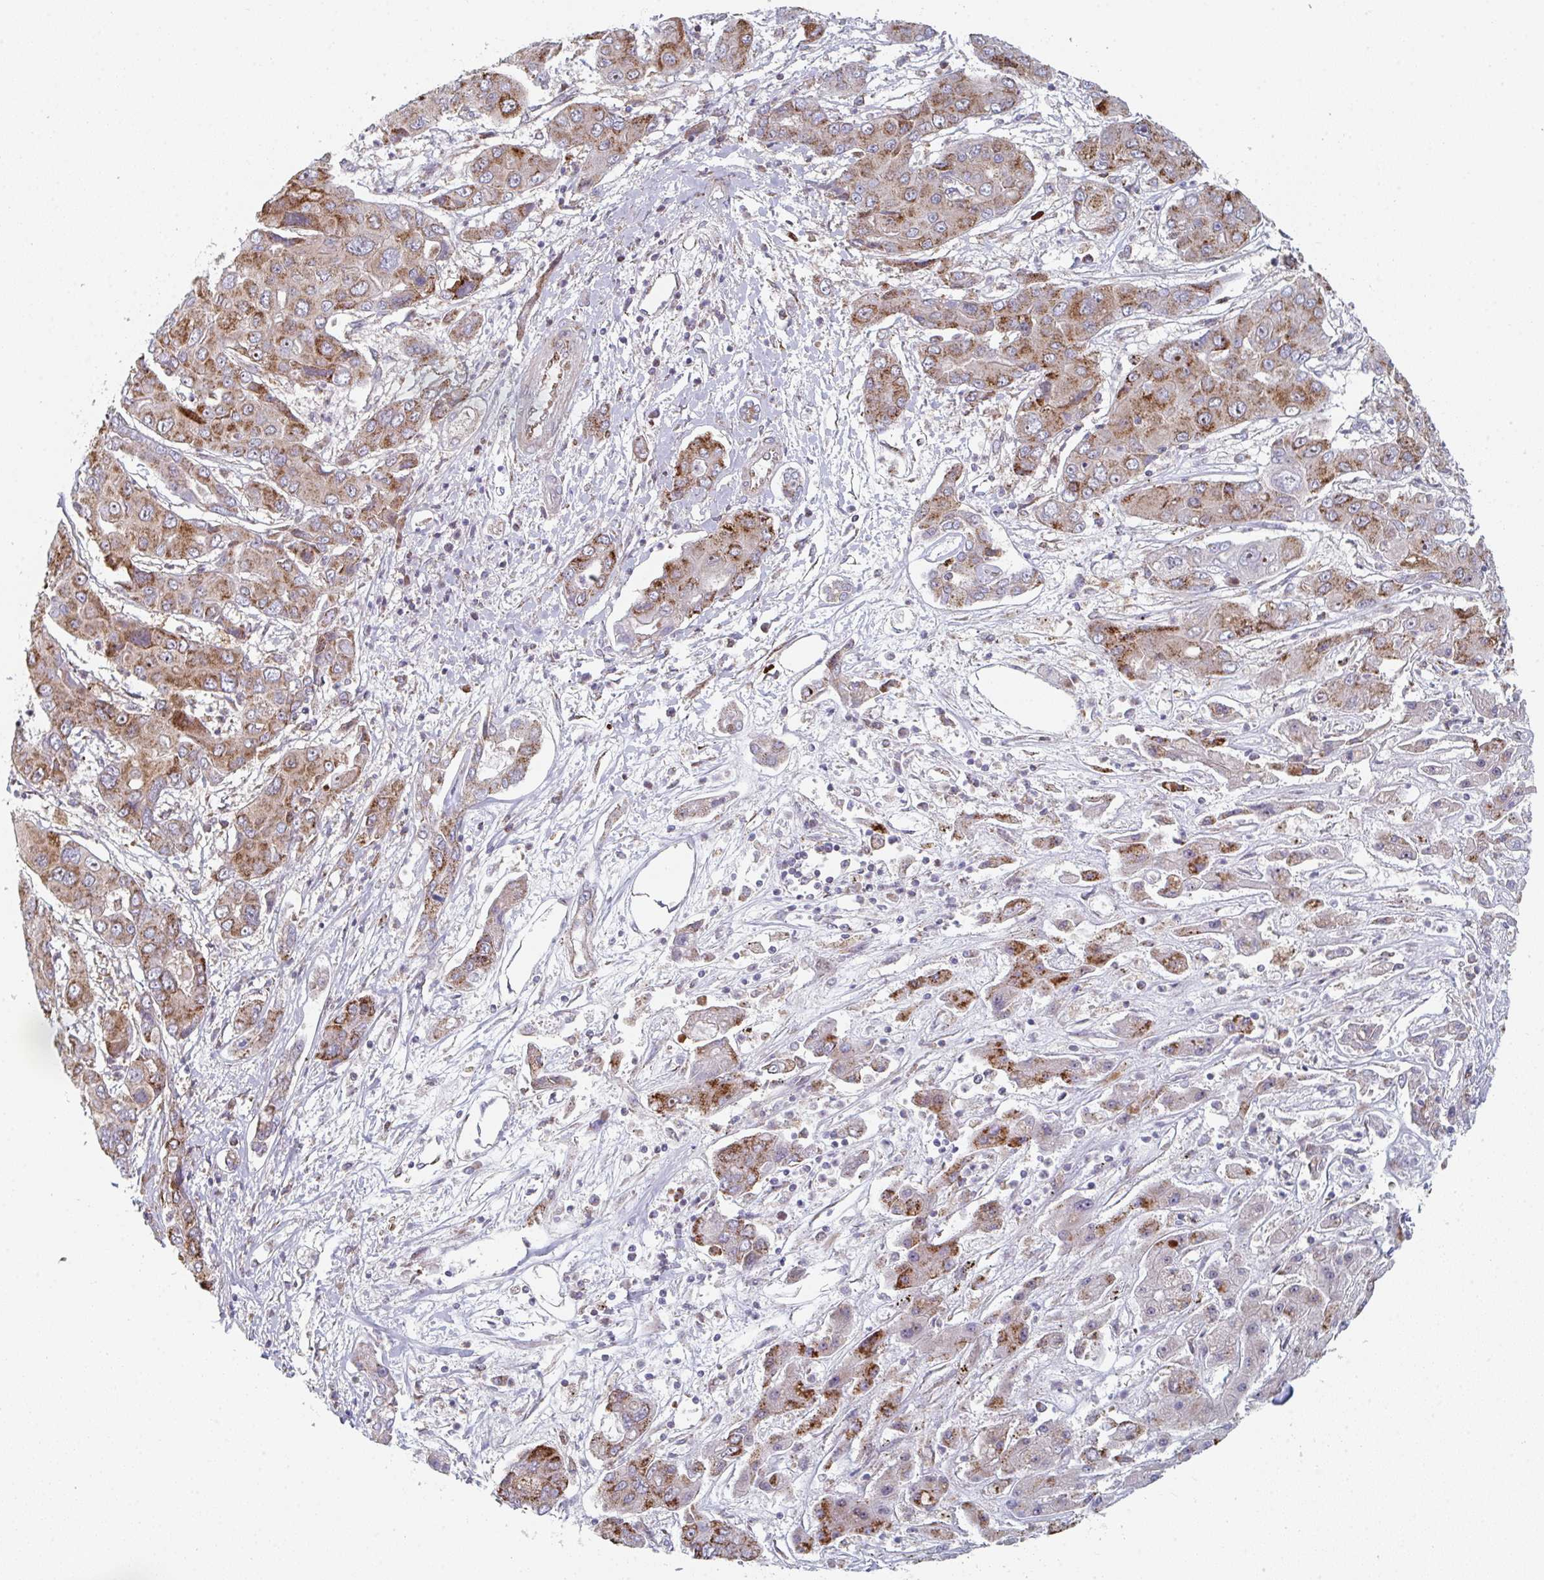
{"staining": {"intensity": "moderate", "quantity": ">75%", "location": "cytoplasmic/membranous,nuclear"}, "tissue": "liver cancer", "cell_type": "Tumor cells", "image_type": "cancer", "snomed": [{"axis": "morphology", "description": "Cholangiocarcinoma"}, {"axis": "topography", "description": "Liver"}], "caption": "Immunohistochemical staining of liver cancer (cholangiocarcinoma) demonstrates moderate cytoplasmic/membranous and nuclear protein staining in approximately >75% of tumor cells.", "gene": "ZNF644", "patient": {"sex": "male", "age": 67}}